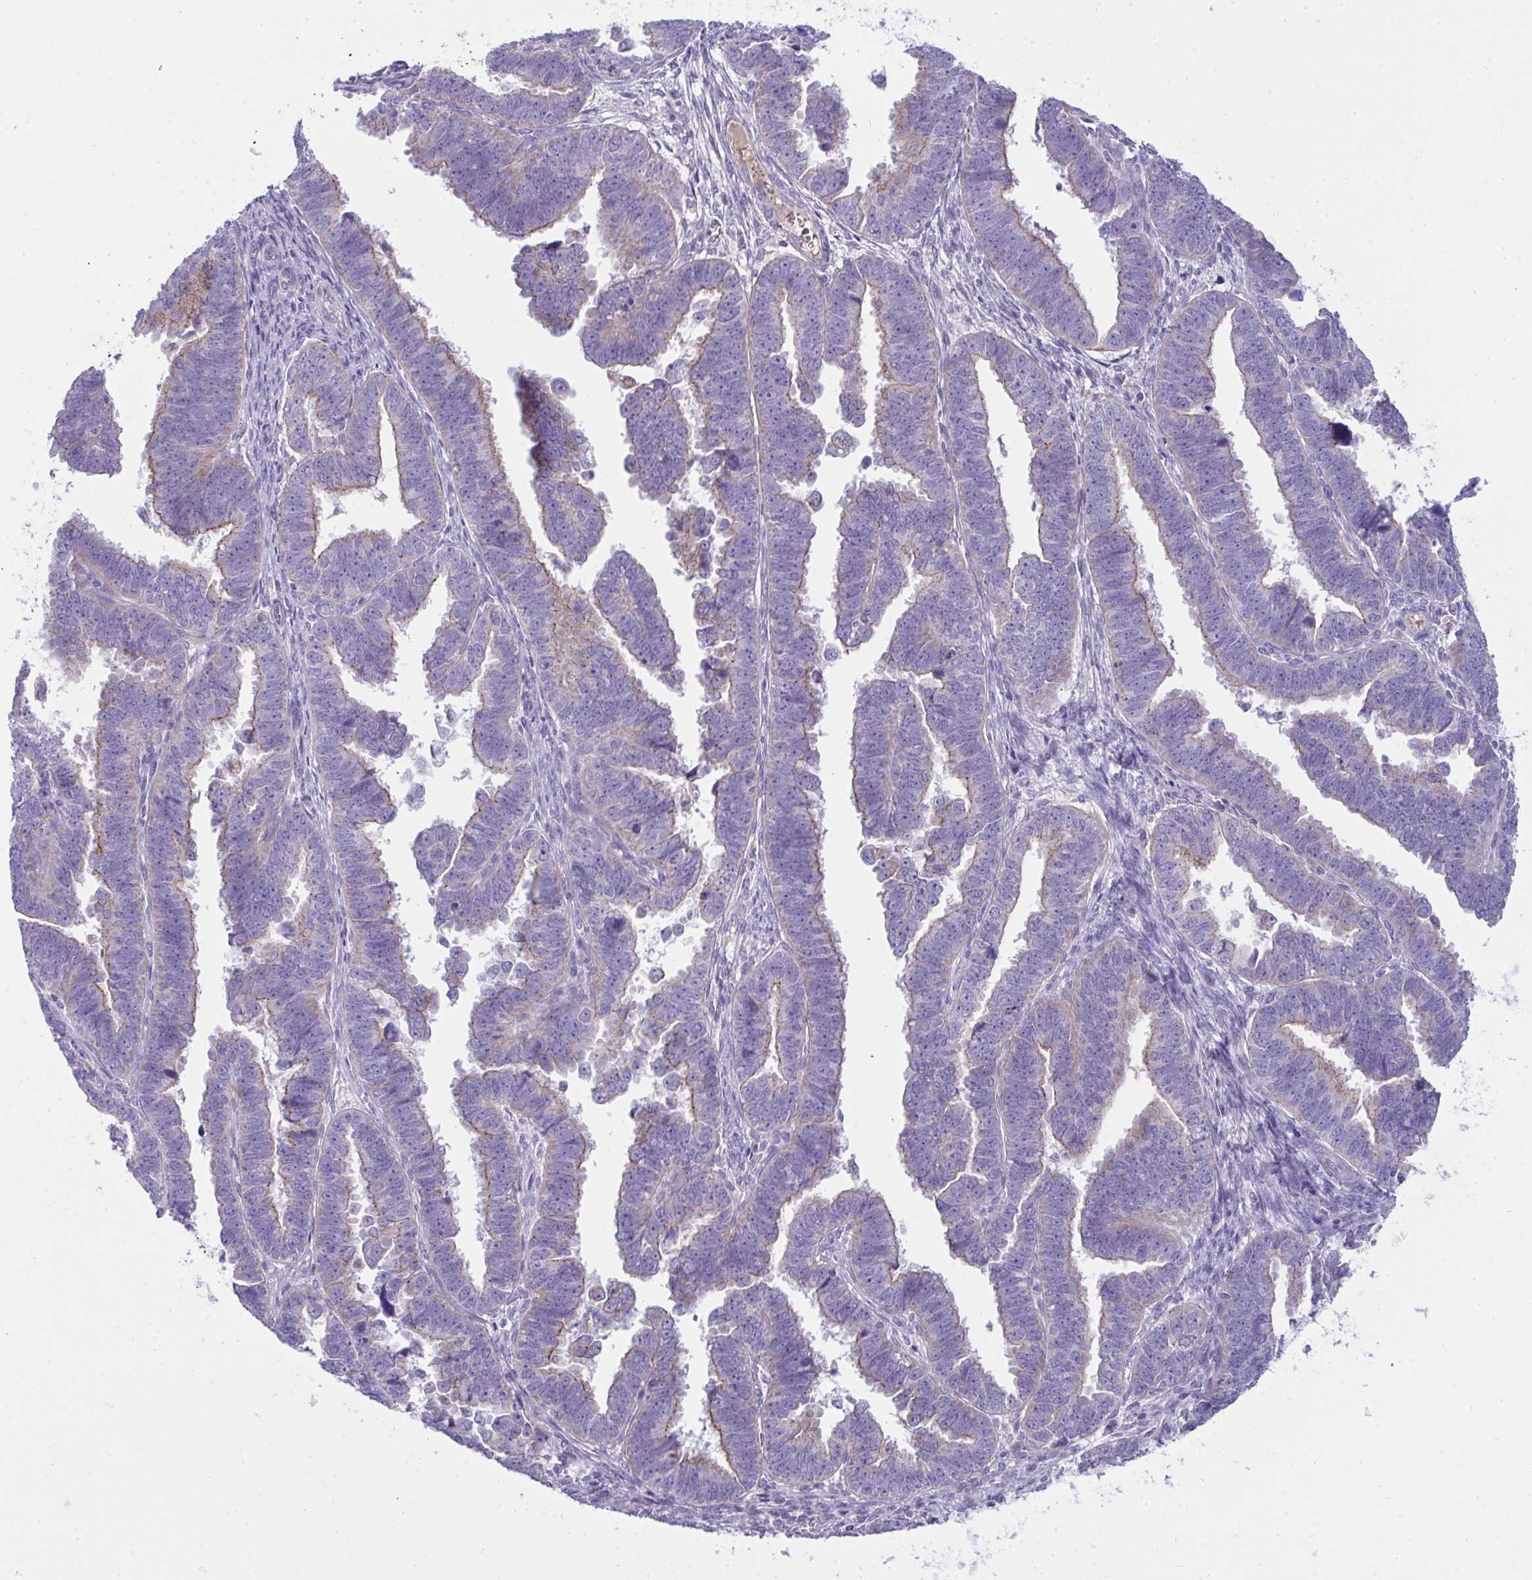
{"staining": {"intensity": "weak", "quantity": "25%-75%", "location": "cytoplasmic/membranous"}, "tissue": "endometrial cancer", "cell_type": "Tumor cells", "image_type": "cancer", "snomed": [{"axis": "morphology", "description": "Adenocarcinoma, NOS"}, {"axis": "topography", "description": "Endometrium"}], "caption": "A brown stain highlights weak cytoplasmic/membranous expression of a protein in adenocarcinoma (endometrial) tumor cells.", "gene": "PLA2G12B", "patient": {"sex": "female", "age": 75}}